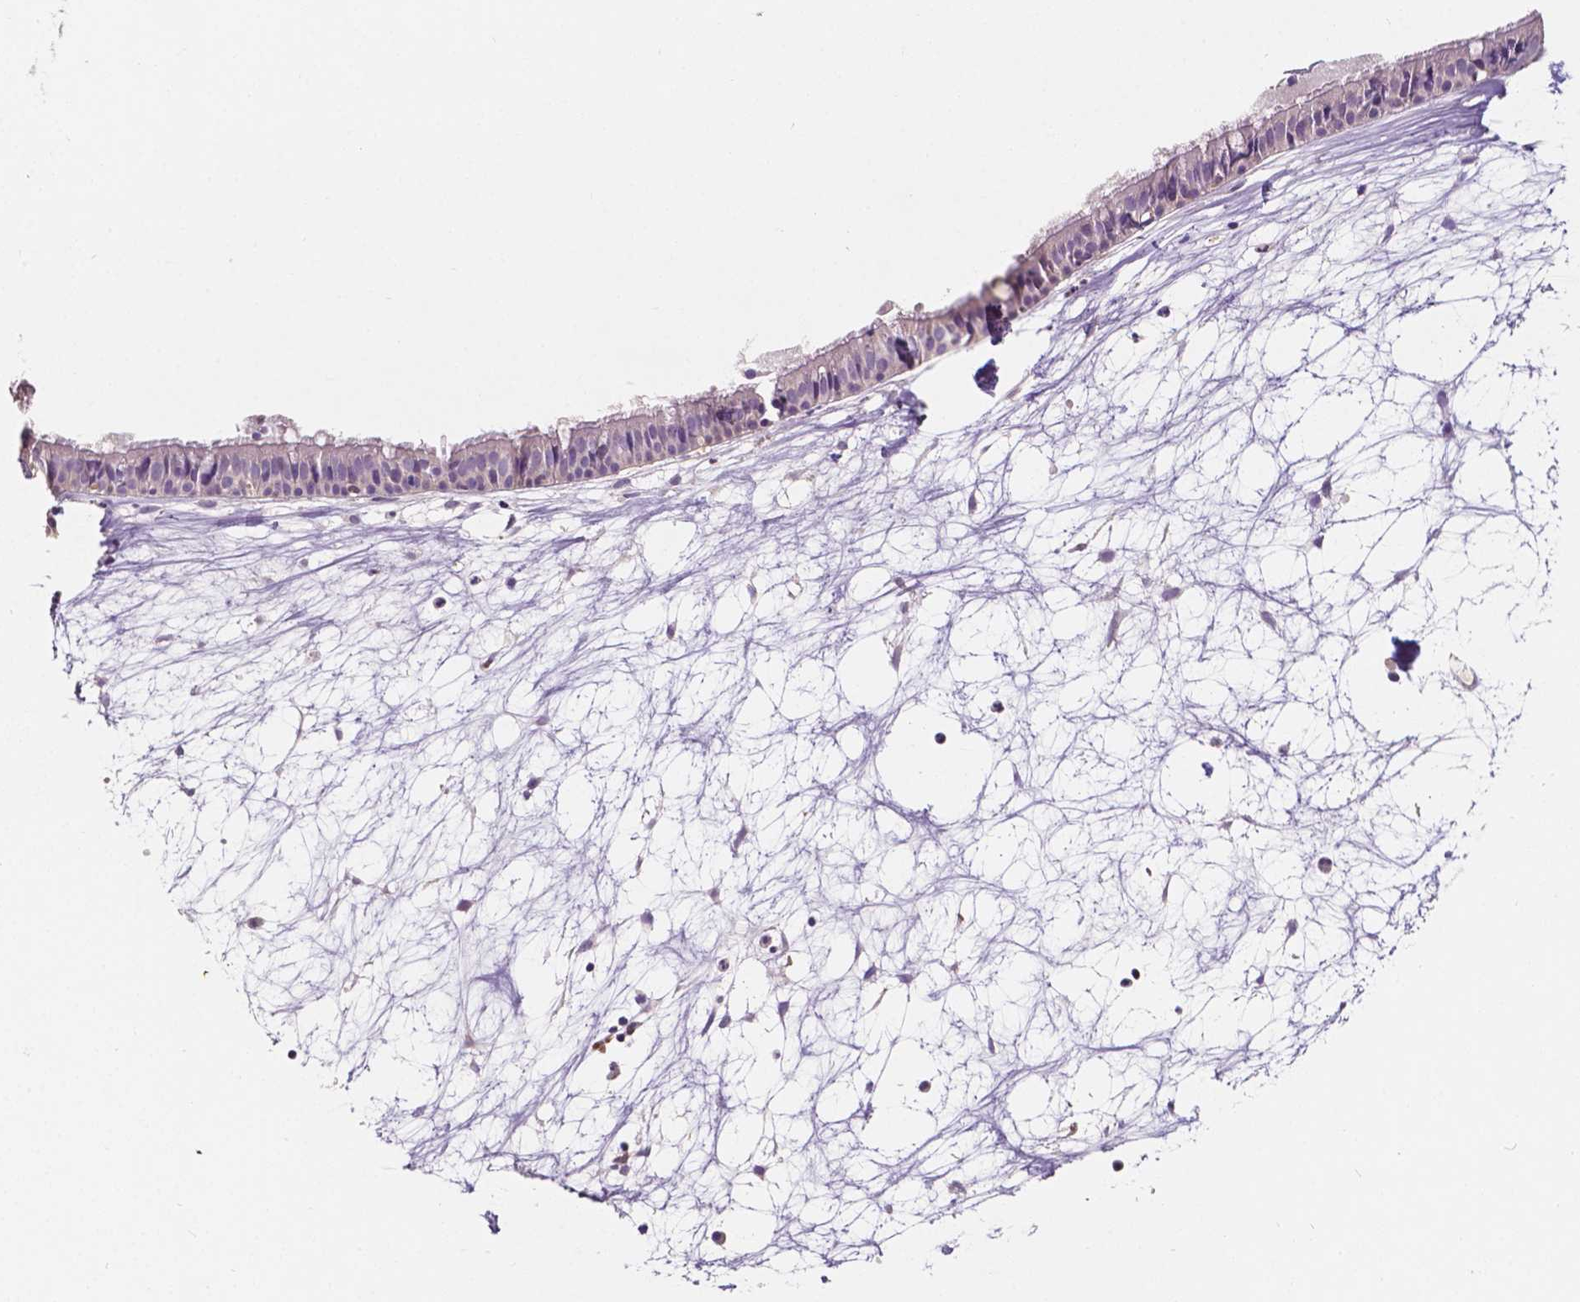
{"staining": {"intensity": "negative", "quantity": "none", "location": "none"}, "tissue": "nasopharynx", "cell_type": "Respiratory epithelial cells", "image_type": "normal", "snomed": [{"axis": "morphology", "description": "Normal tissue, NOS"}, {"axis": "topography", "description": "Nasopharynx"}], "caption": "Immunohistochemistry (IHC) image of benign nasopharynx stained for a protein (brown), which reveals no expression in respiratory epithelial cells.", "gene": "SLC22A4", "patient": {"sex": "male", "age": 31}}